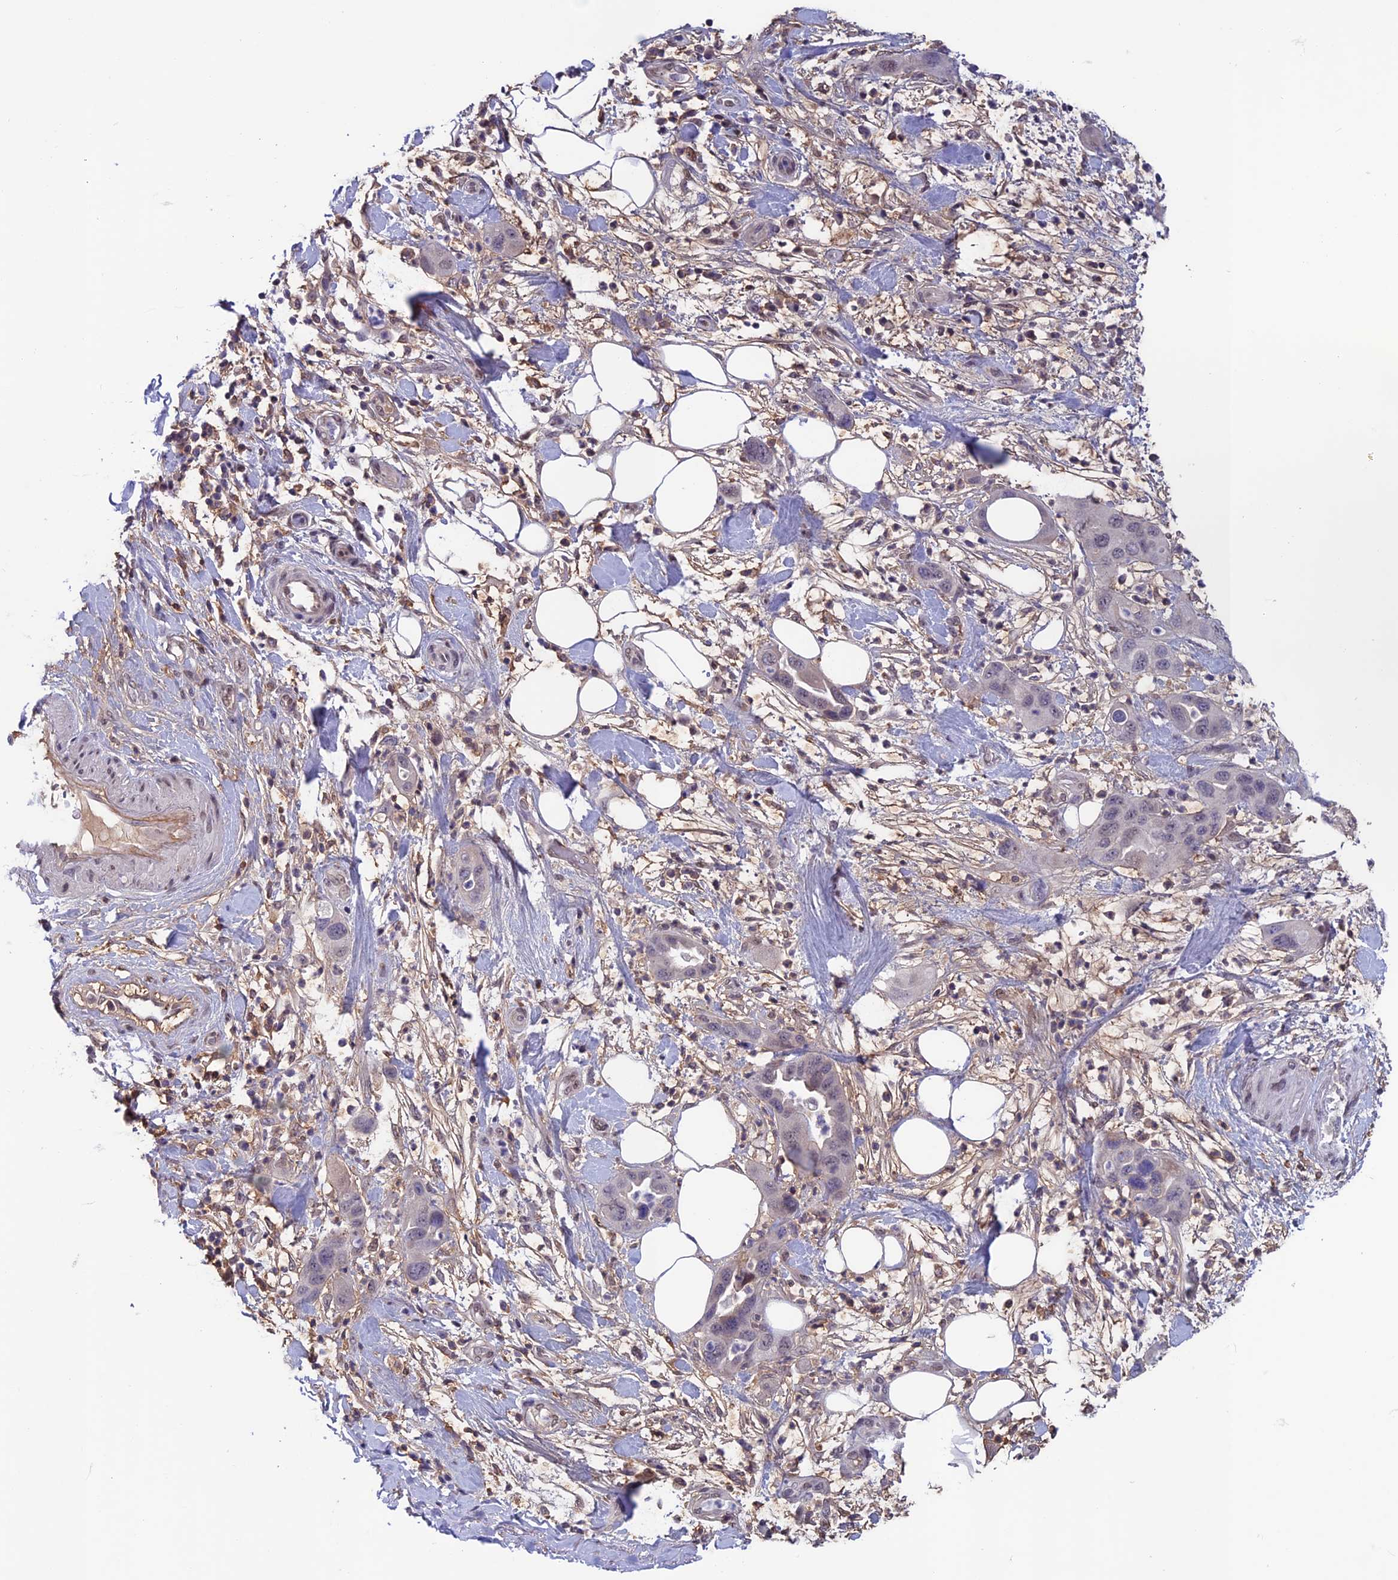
{"staining": {"intensity": "negative", "quantity": "none", "location": "none"}, "tissue": "pancreatic cancer", "cell_type": "Tumor cells", "image_type": "cancer", "snomed": [{"axis": "morphology", "description": "Adenocarcinoma, NOS"}, {"axis": "topography", "description": "Pancreas"}], "caption": "IHC histopathology image of neoplastic tissue: adenocarcinoma (pancreatic) stained with DAB (3,3'-diaminobenzidine) reveals no significant protein positivity in tumor cells.", "gene": "FKBPL", "patient": {"sex": "female", "age": 71}}